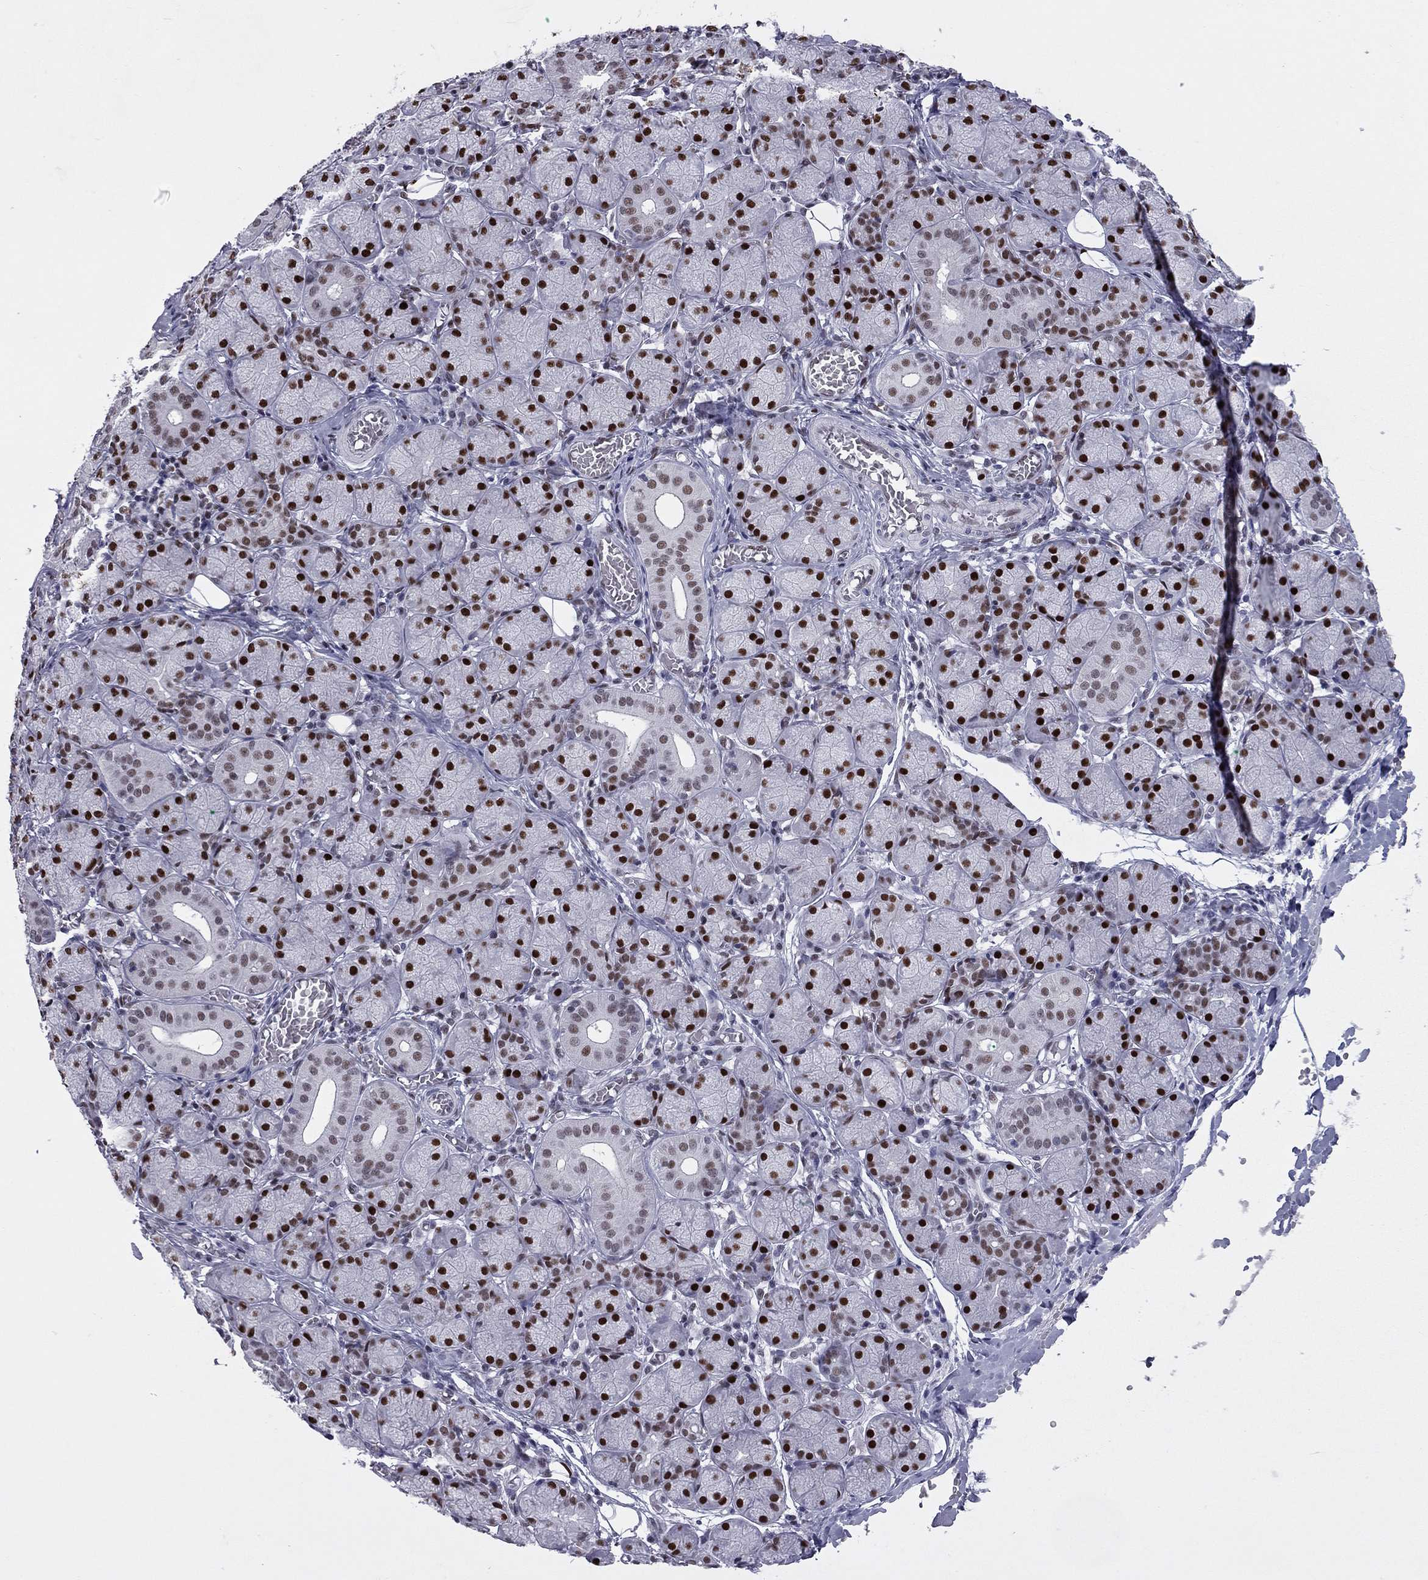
{"staining": {"intensity": "strong", "quantity": ">75%", "location": "nuclear"}, "tissue": "salivary gland", "cell_type": "Glandular cells", "image_type": "normal", "snomed": [{"axis": "morphology", "description": "Normal tissue, NOS"}, {"axis": "topography", "description": "Salivary gland"}, {"axis": "topography", "description": "Peripheral nerve tissue"}], "caption": "Strong nuclear expression is identified in about >75% of glandular cells in normal salivary gland. (Brightfield microscopy of DAB IHC at high magnification).", "gene": "PCGF3", "patient": {"sex": "female", "age": 24}}